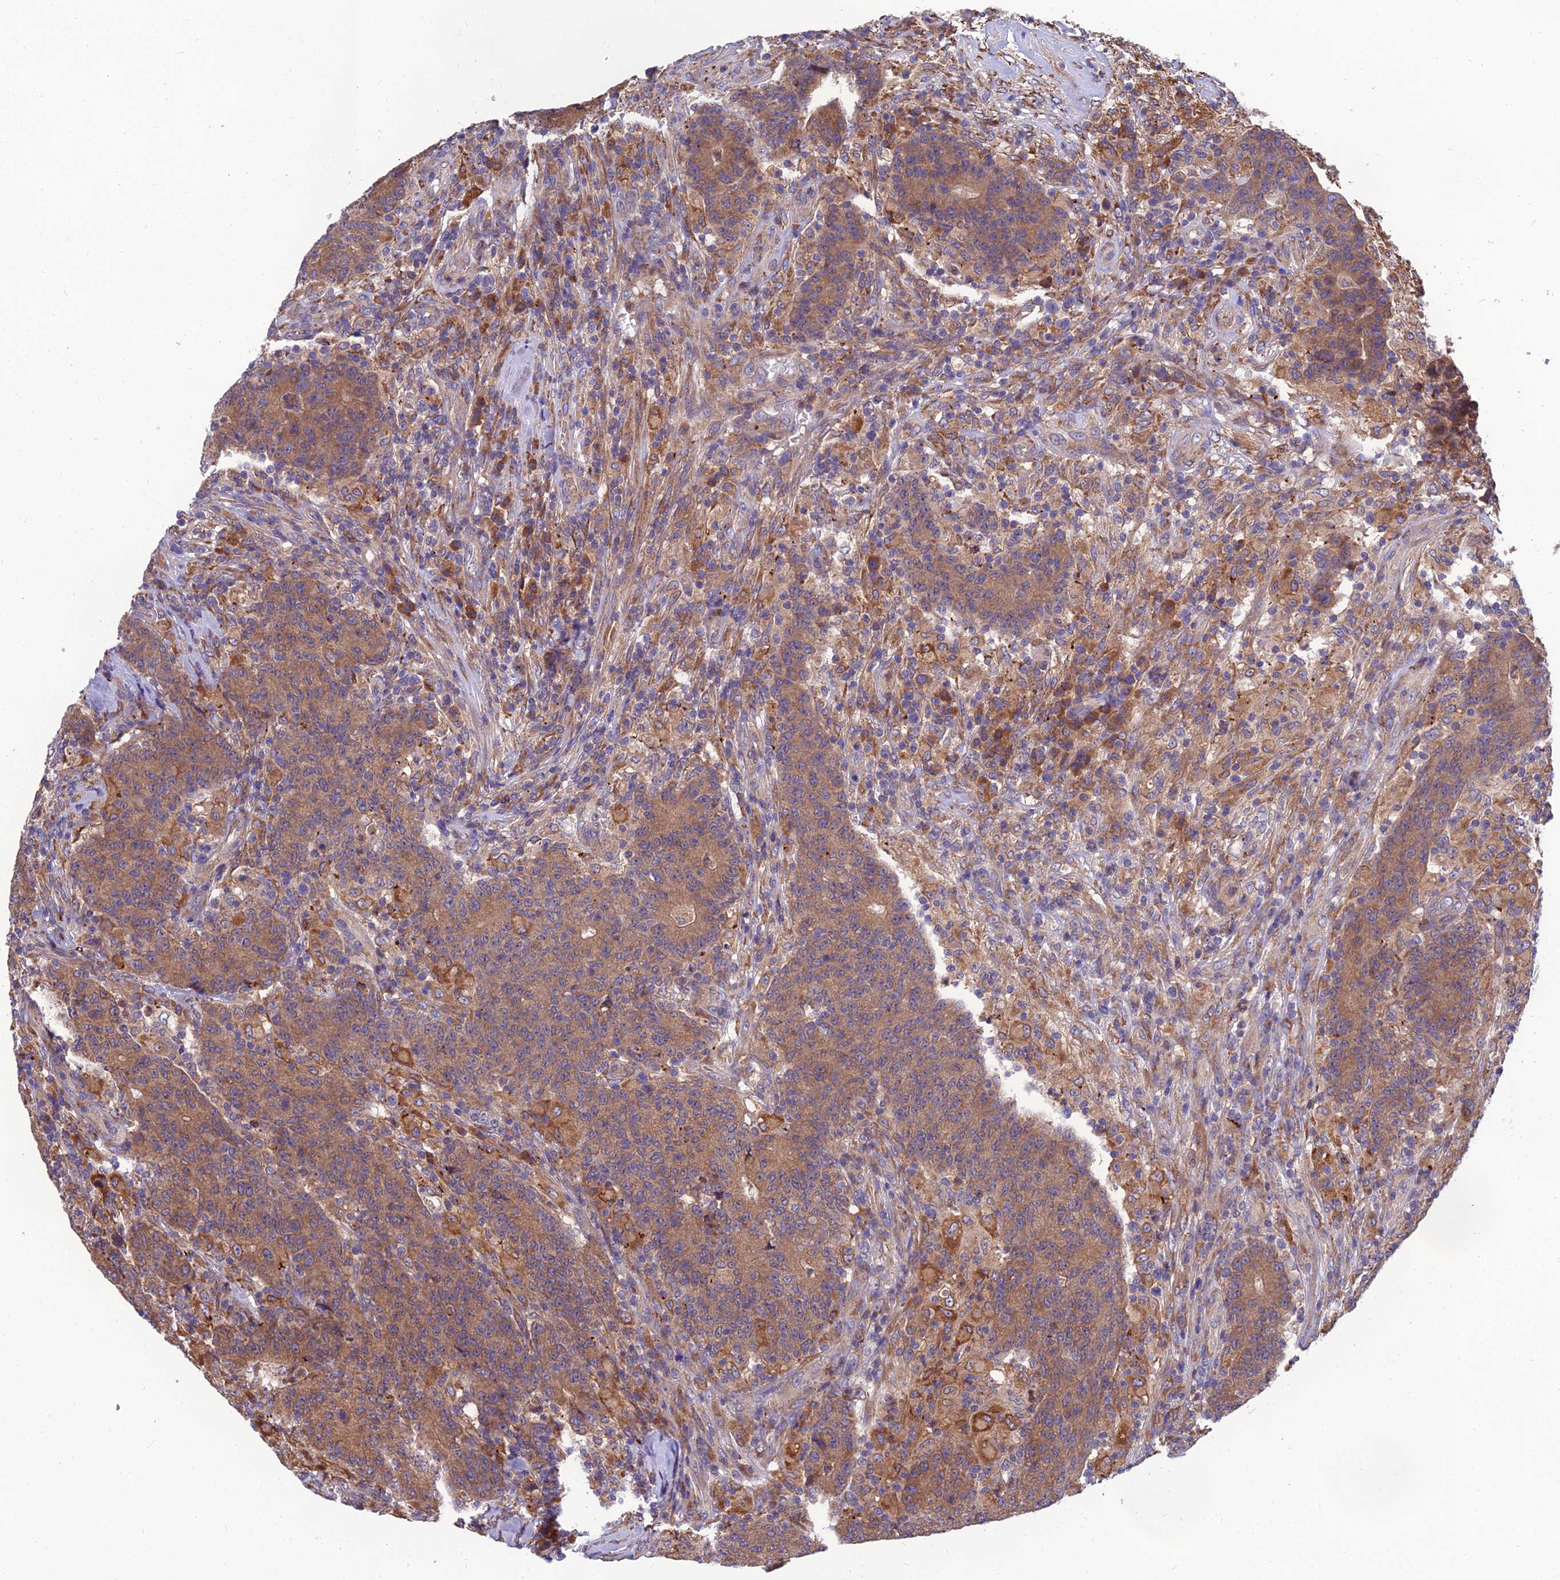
{"staining": {"intensity": "moderate", "quantity": ">75%", "location": "cytoplasmic/membranous"}, "tissue": "colorectal cancer", "cell_type": "Tumor cells", "image_type": "cancer", "snomed": [{"axis": "morphology", "description": "Adenocarcinoma, NOS"}, {"axis": "topography", "description": "Colon"}], "caption": "DAB (3,3'-diaminobenzidine) immunohistochemical staining of colorectal adenocarcinoma exhibits moderate cytoplasmic/membranous protein staining in about >75% of tumor cells. Immunohistochemistry (ihc) stains the protein of interest in brown and the nuclei are stained blue.", "gene": "UMAD1", "patient": {"sex": "female", "age": 75}}